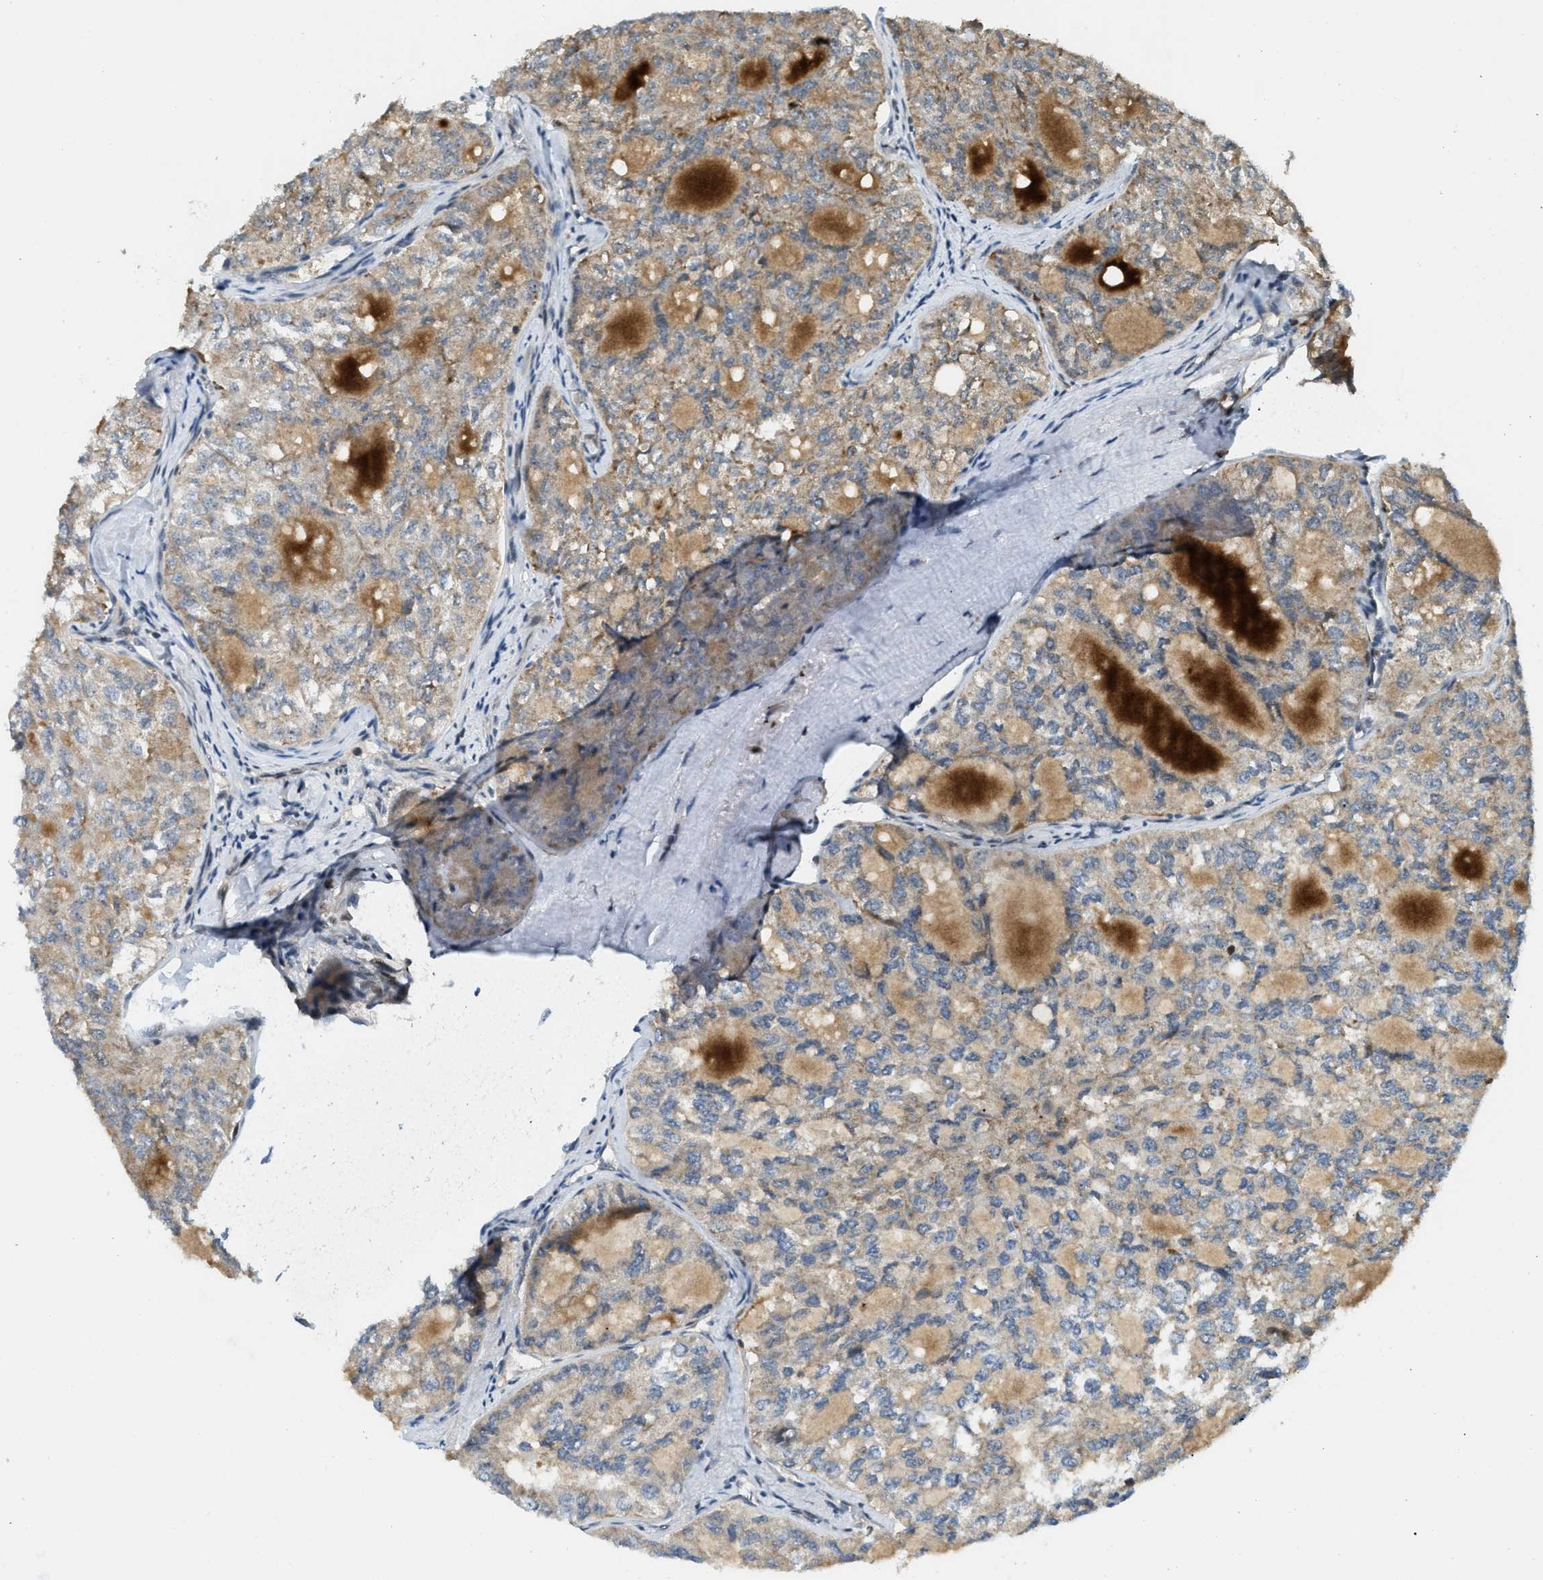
{"staining": {"intensity": "weak", "quantity": "<25%", "location": "cytoplasmic/membranous"}, "tissue": "thyroid cancer", "cell_type": "Tumor cells", "image_type": "cancer", "snomed": [{"axis": "morphology", "description": "Follicular adenoma carcinoma, NOS"}, {"axis": "topography", "description": "Thyroid gland"}], "caption": "The image displays no staining of tumor cells in thyroid cancer (follicular adenoma carcinoma). (Stains: DAB (3,3'-diaminobenzidine) immunohistochemistry with hematoxylin counter stain, Microscopy: brightfield microscopy at high magnification).", "gene": "TRAPPC14", "patient": {"sex": "male", "age": 75}}